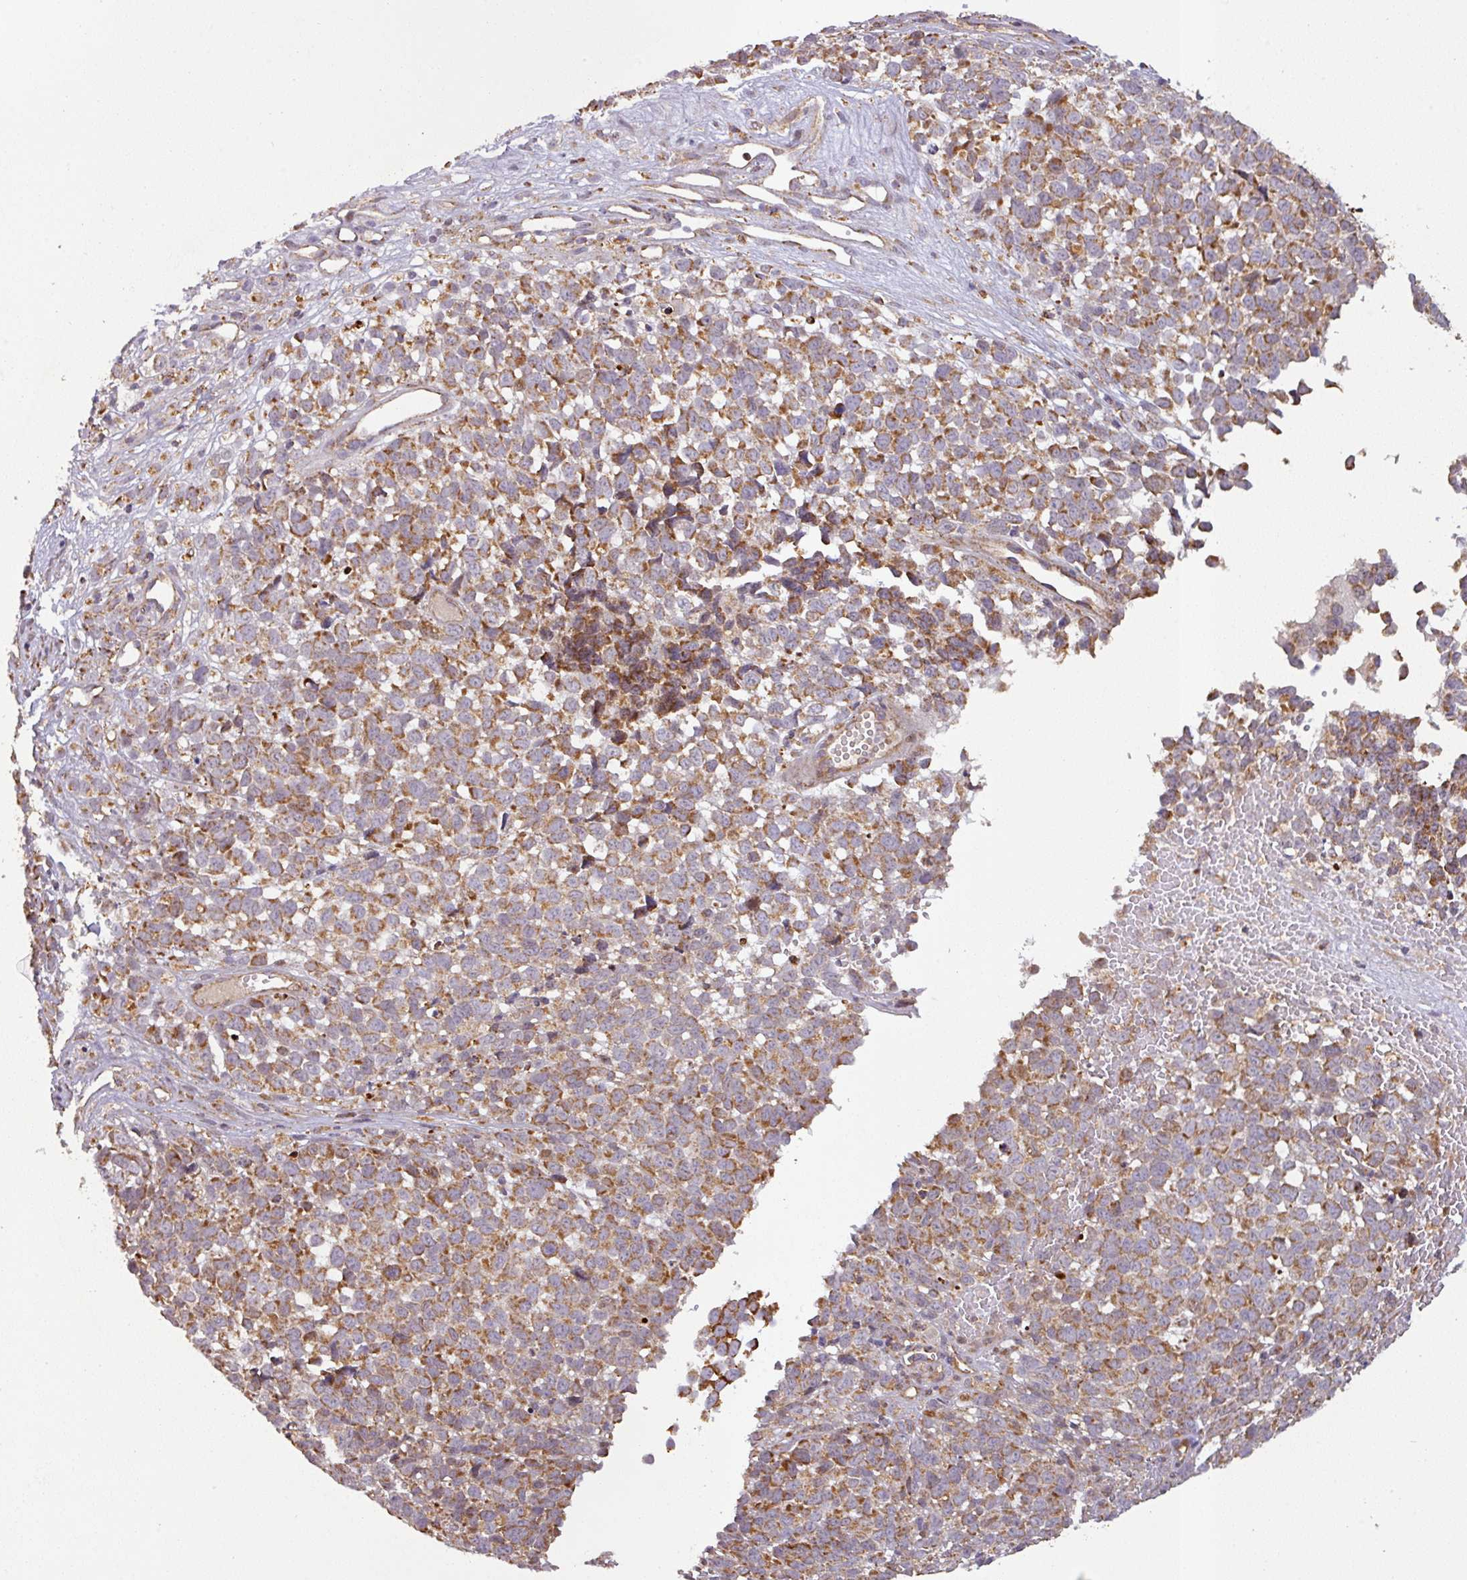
{"staining": {"intensity": "moderate", "quantity": ">75%", "location": "cytoplasmic/membranous"}, "tissue": "melanoma", "cell_type": "Tumor cells", "image_type": "cancer", "snomed": [{"axis": "morphology", "description": "Malignant melanoma, NOS"}, {"axis": "topography", "description": "Nose, NOS"}], "caption": "Protein analysis of melanoma tissue exhibits moderate cytoplasmic/membranous positivity in about >75% of tumor cells.", "gene": "GPD2", "patient": {"sex": "female", "age": 48}}